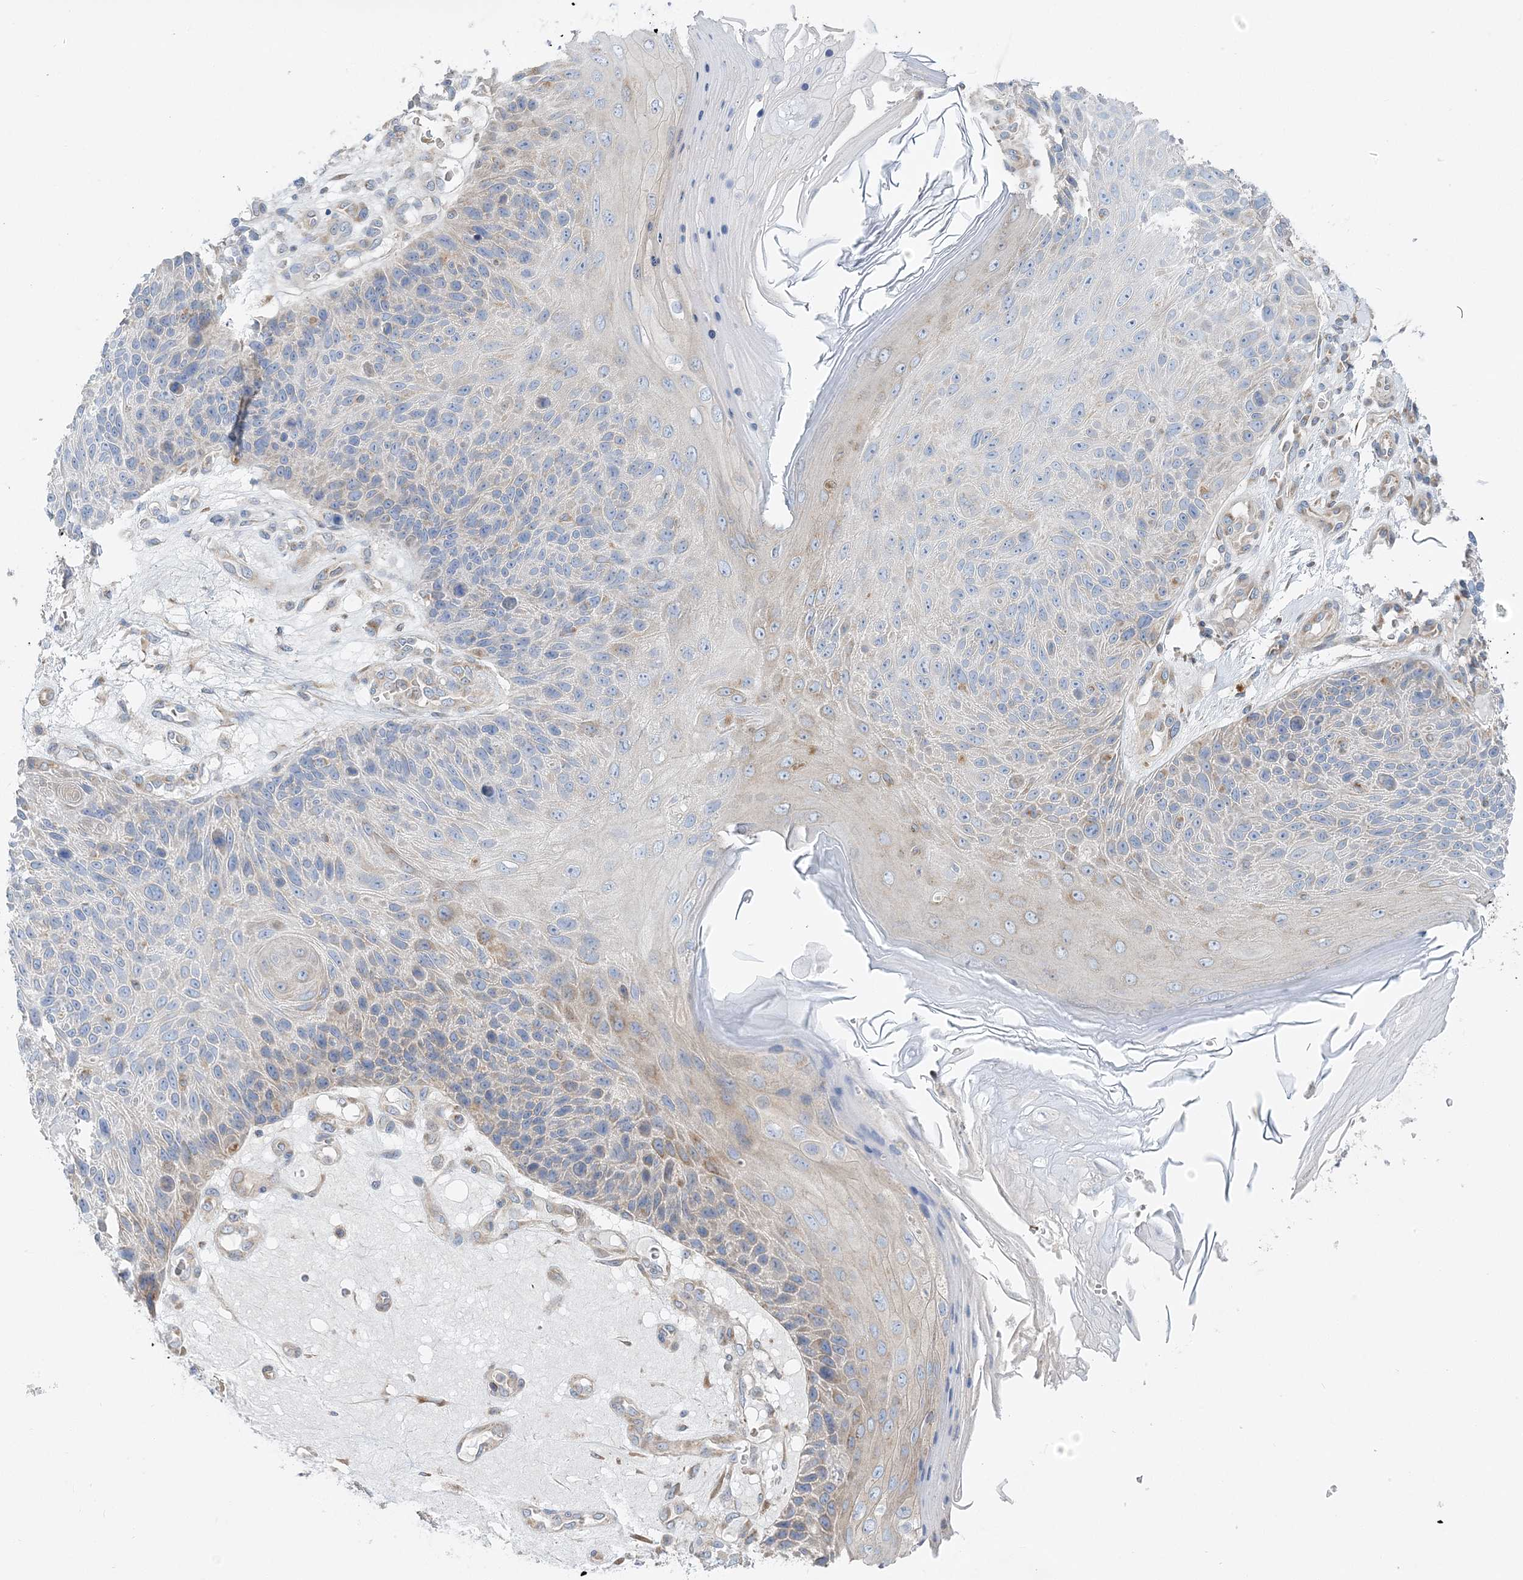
{"staining": {"intensity": "weak", "quantity": "<25%", "location": "cytoplasmic/membranous"}, "tissue": "skin cancer", "cell_type": "Tumor cells", "image_type": "cancer", "snomed": [{"axis": "morphology", "description": "Squamous cell carcinoma, NOS"}, {"axis": "topography", "description": "Skin"}], "caption": "IHC micrograph of neoplastic tissue: human skin squamous cell carcinoma stained with DAB (3,3'-diaminobenzidine) reveals no significant protein expression in tumor cells. (Immunohistochemistry, brightfield microscopy, high magnification).", "gene": "FAM114A2", "patient": {"sex": "female", "age": 88}}